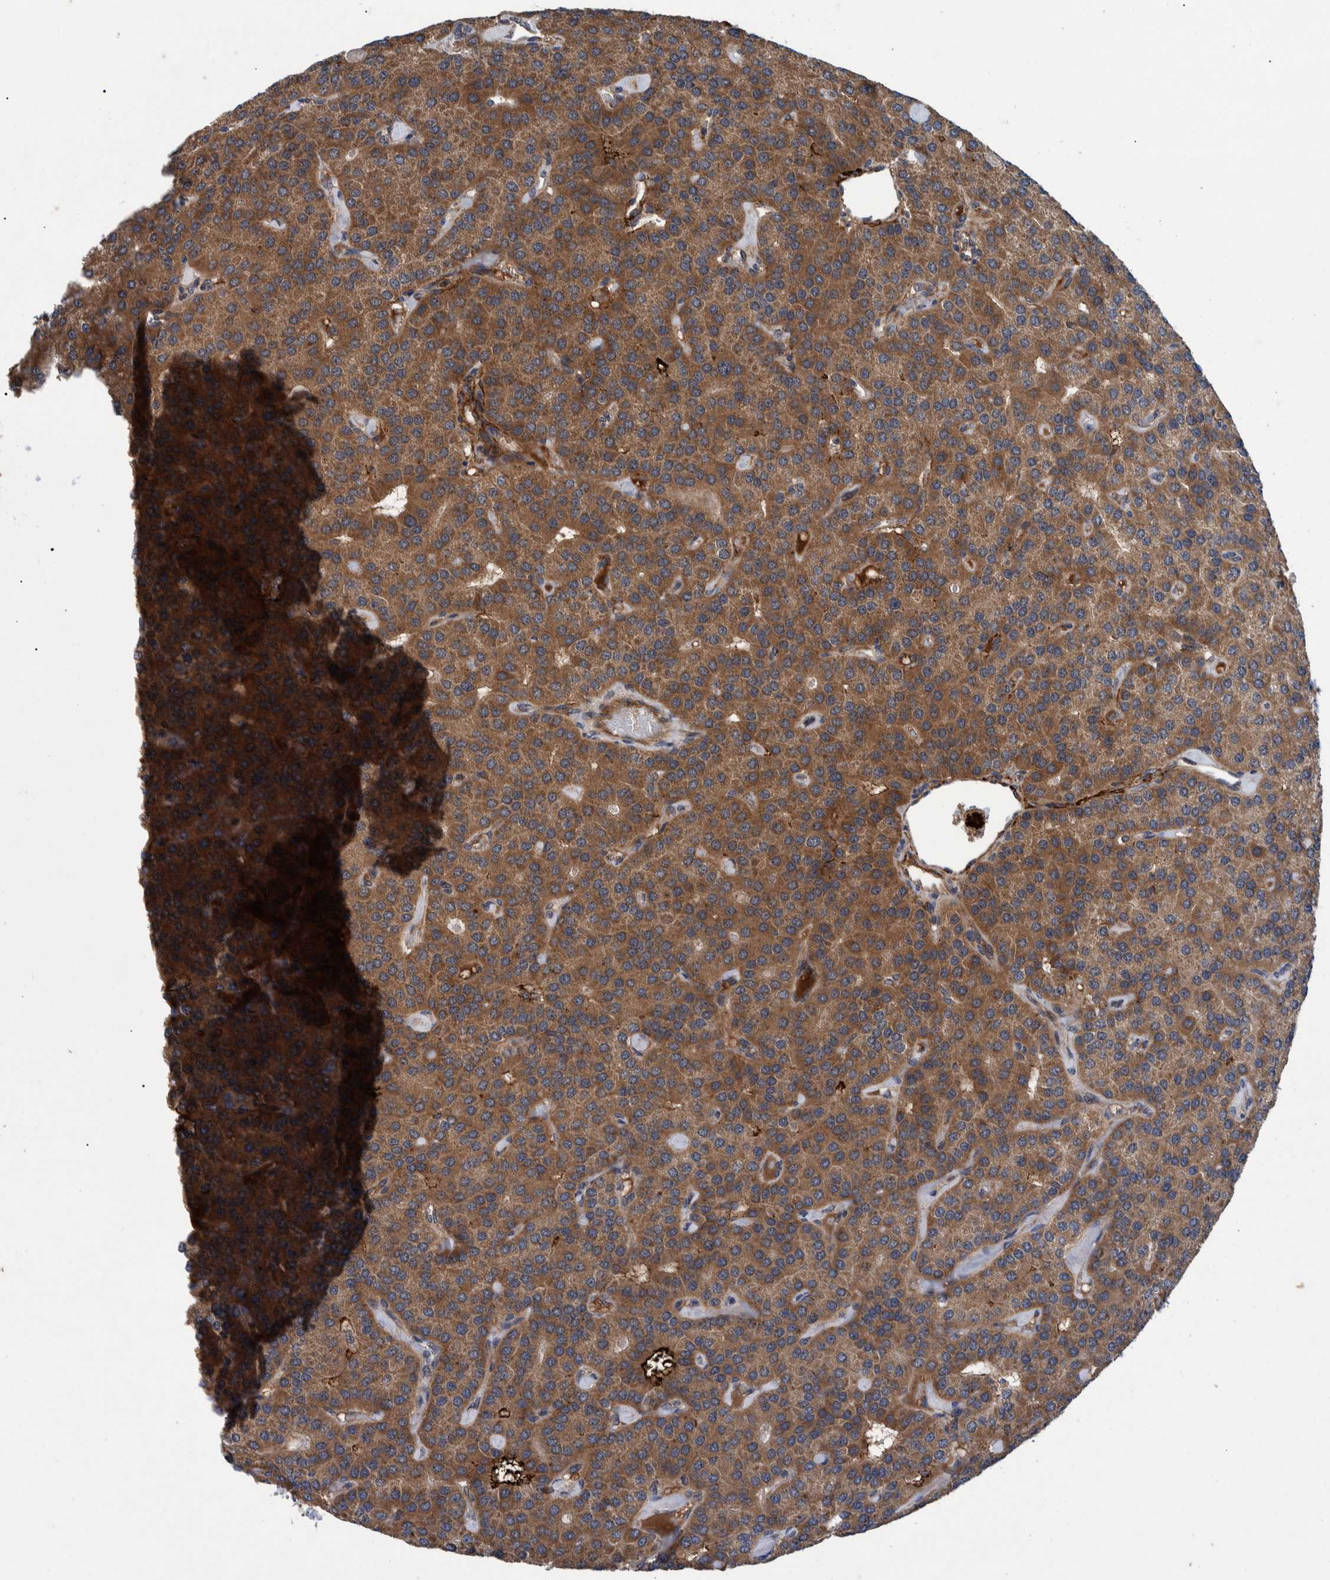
{"staining": {"intensity": "moderate", "quantity": ">75%", "location": "cytoplasmic/membranous"}, "tissue": "parathyroid gland", "cell_type": "Glandular cells", "image_type": "normal", "snomed": [{"axis": "morphology", "description": "Normal tissue, NOS"}, {"axis": "morphology", "description": "Adenoma, NOS"}, {"axis": "topography", "description": "Parathyroid gland"}], "caption": "DAB (3,3'-diaminobenzidine) immunohistochemical staining of benign parathyroid gland demonstrates moderate cytoplasmic/membranous protein expression in approximately >75% of glandular cells. The staining was performed using DAB, with brown indicating positive protein expression. Nuclei are stained blue with hematoxylin.", "gene": "ITIH3", "patient": {"sex": "female", "age": 86}}